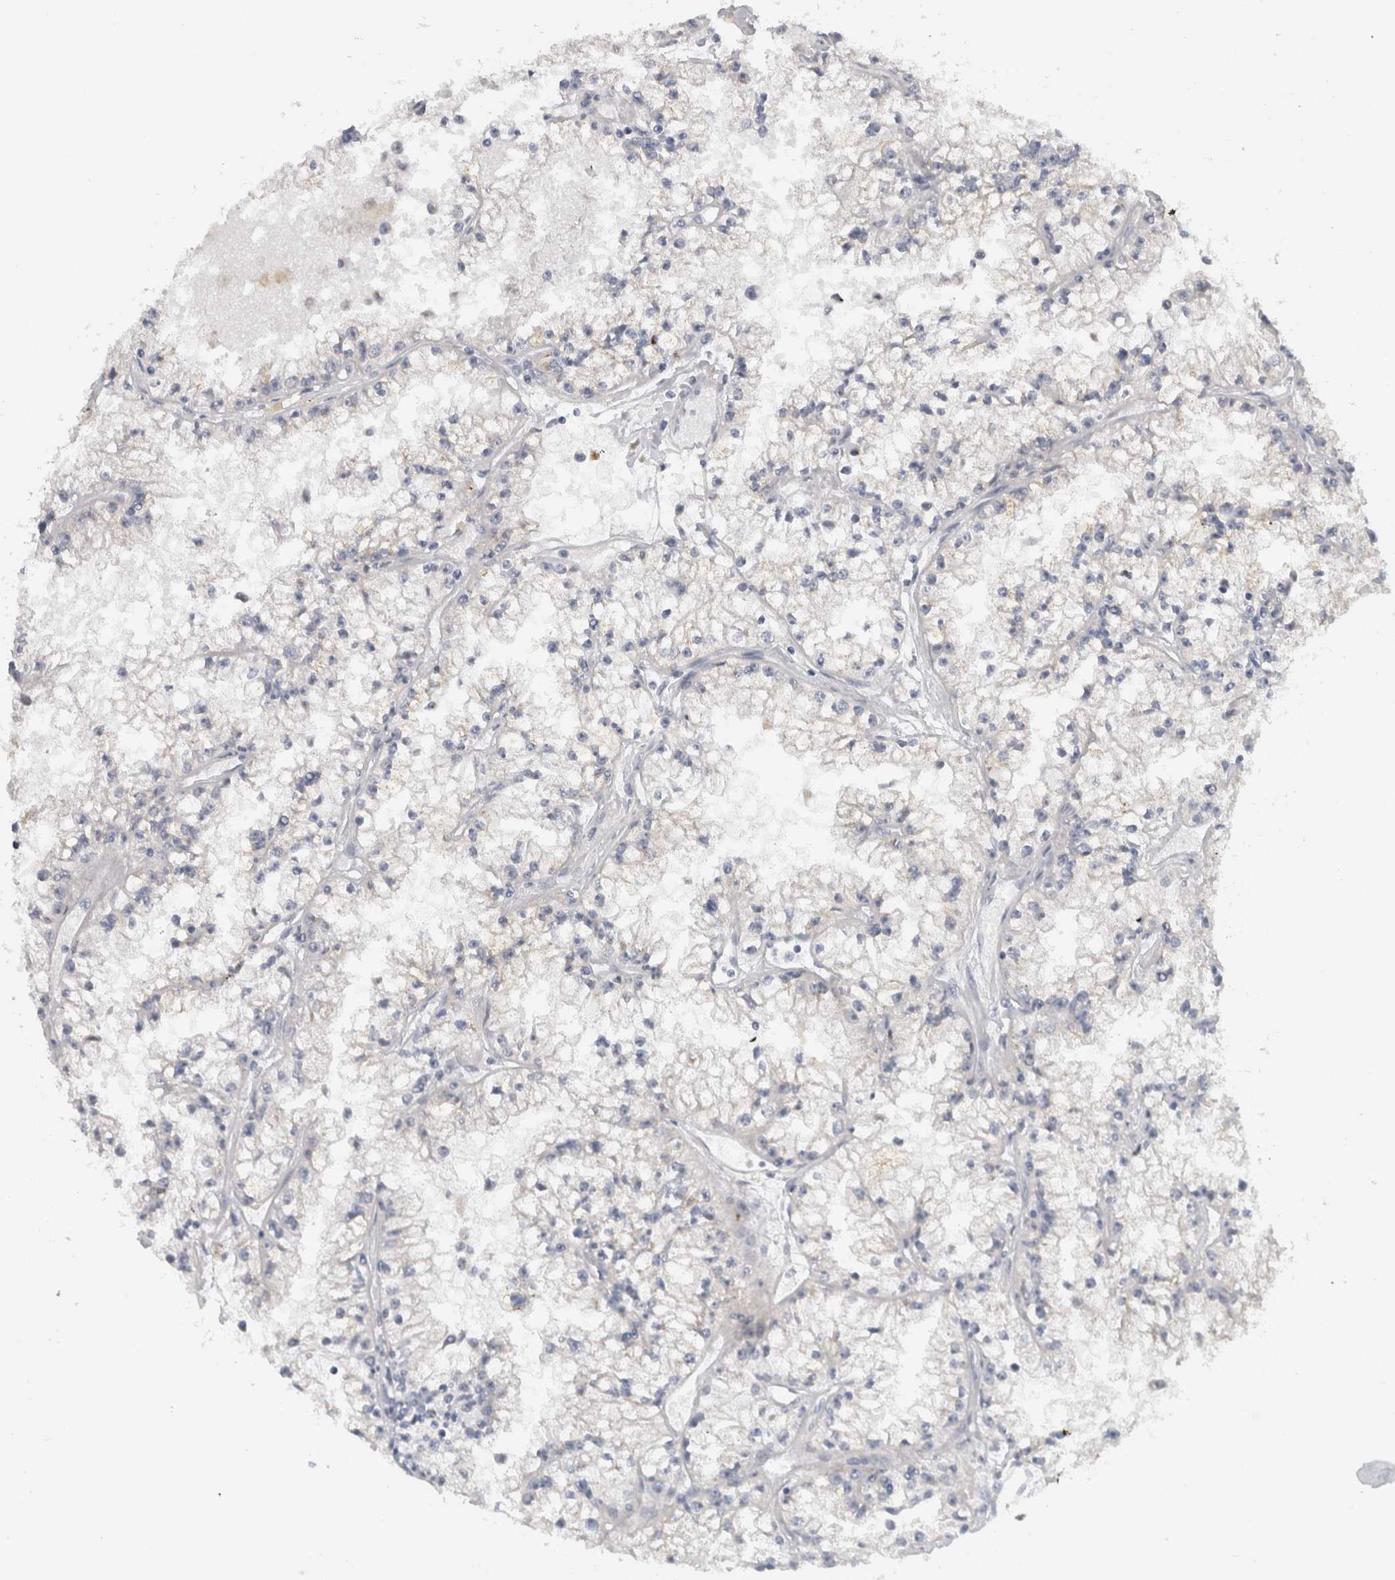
{"staining": {"intensity": "negative", "quantity": "none", "location": "none"}, "tissue": "renal cancer", "cell_type": "Tumor cells", "image_type": "cancer", "snomed": [{"axis": "morphology", "description": "Adenocarcinoma, NOS"}, {"axis": "topography", "description": "Kidney"}], "caption": "High magnification brightfield microscopy of renal adenocarcinoma stained with DAB (brown) and counterstained with hematoxylin (blue): tumor cells show no significant positivity.", "gene": "MGAT1", "patient": {"sex": "male", "age": 56}}